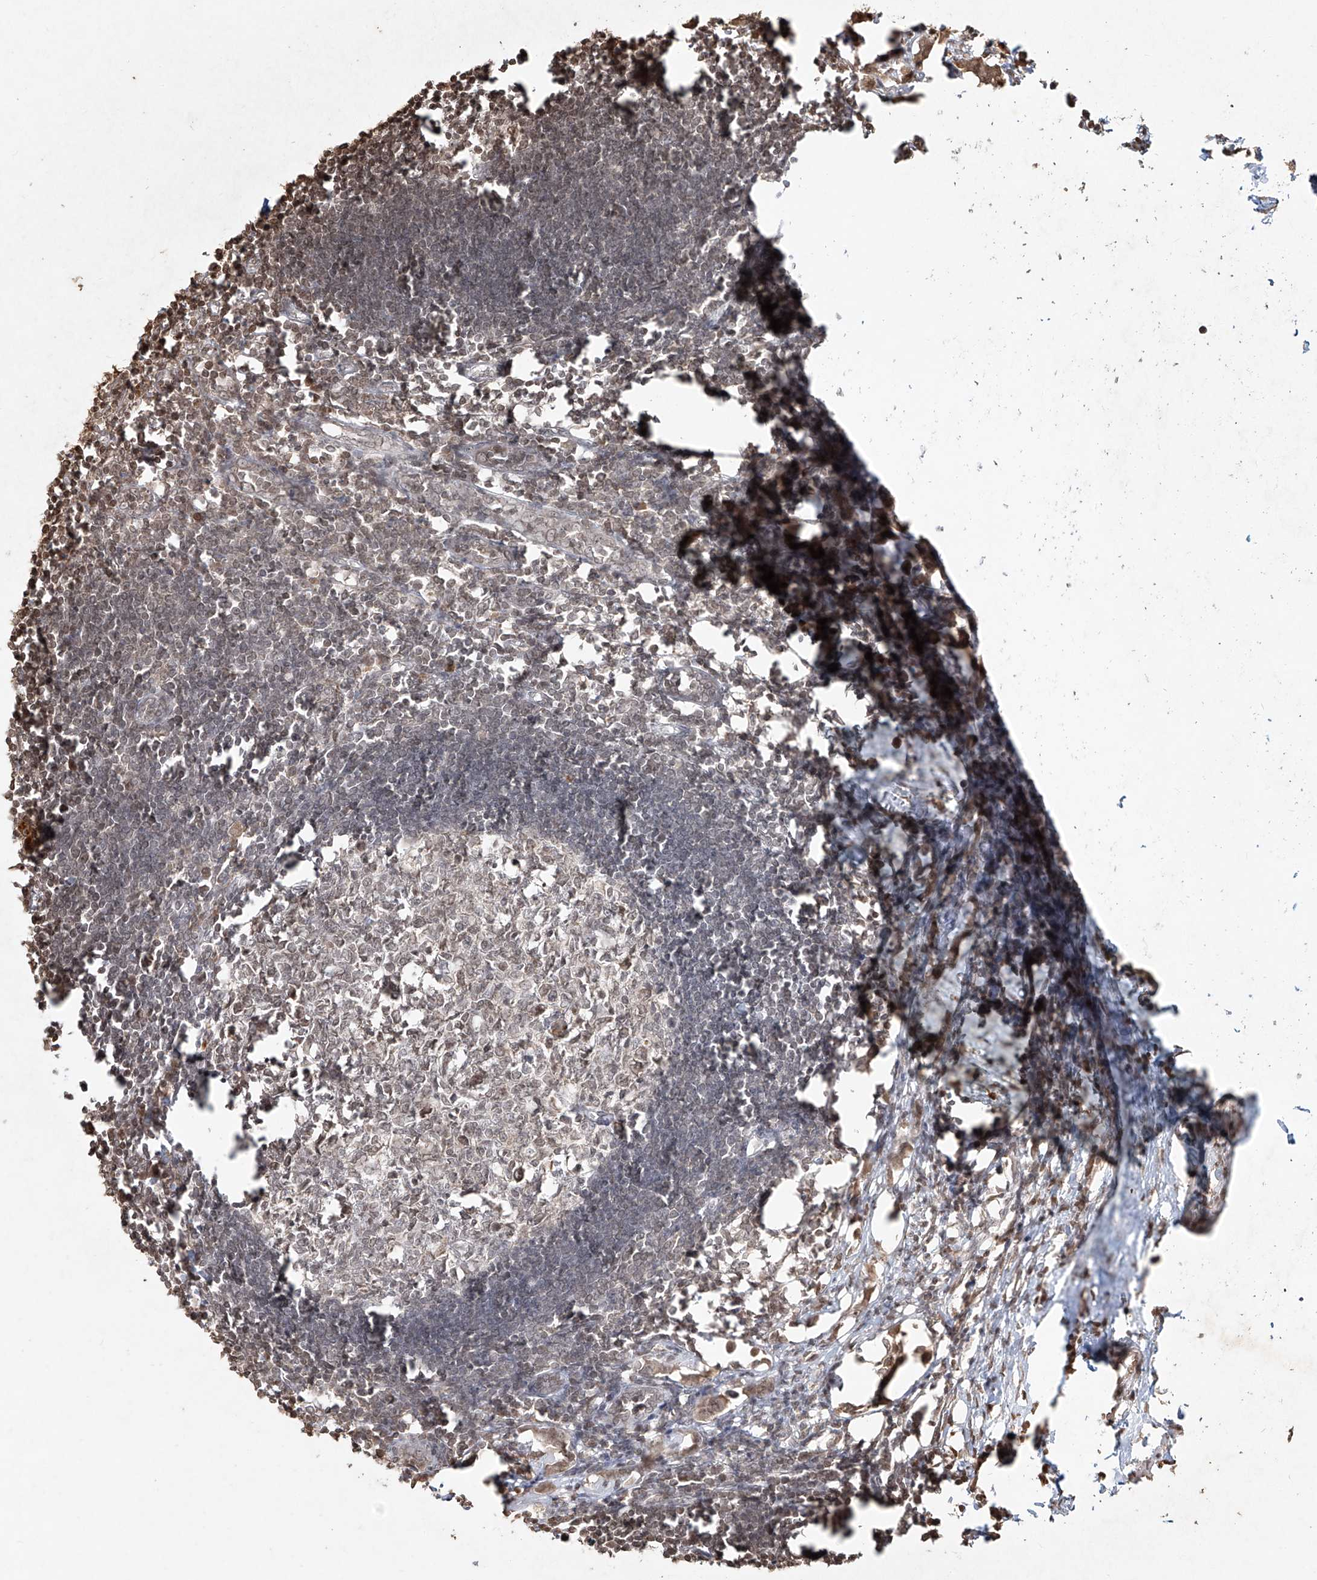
{"staining": {"intensity": "weak", "quantity": "25%-75%", "location": "nuclear"}, "tissue": "lymph node", "cell_type": "Germinal center cells", "image_type": "normal", "snomed": [{"axis": "morphology", "description": "Normal tissue, NOS"}, {"axis": "morphology", "description": "Malignant melanoma, Metastatic site"}, {"axis": "topography", "description": "Lymph node"}], "caption": "Unremarkable lymph node was stained to show a protein in brown. There is low levels of weak nuclear staining in about 25%-75% of germinal center cells. (DAB IHC, brown staining for protein, blue staining for nuclei).", "gene": "UBE2K", "patient": {"sex": "male", "age": 41}}